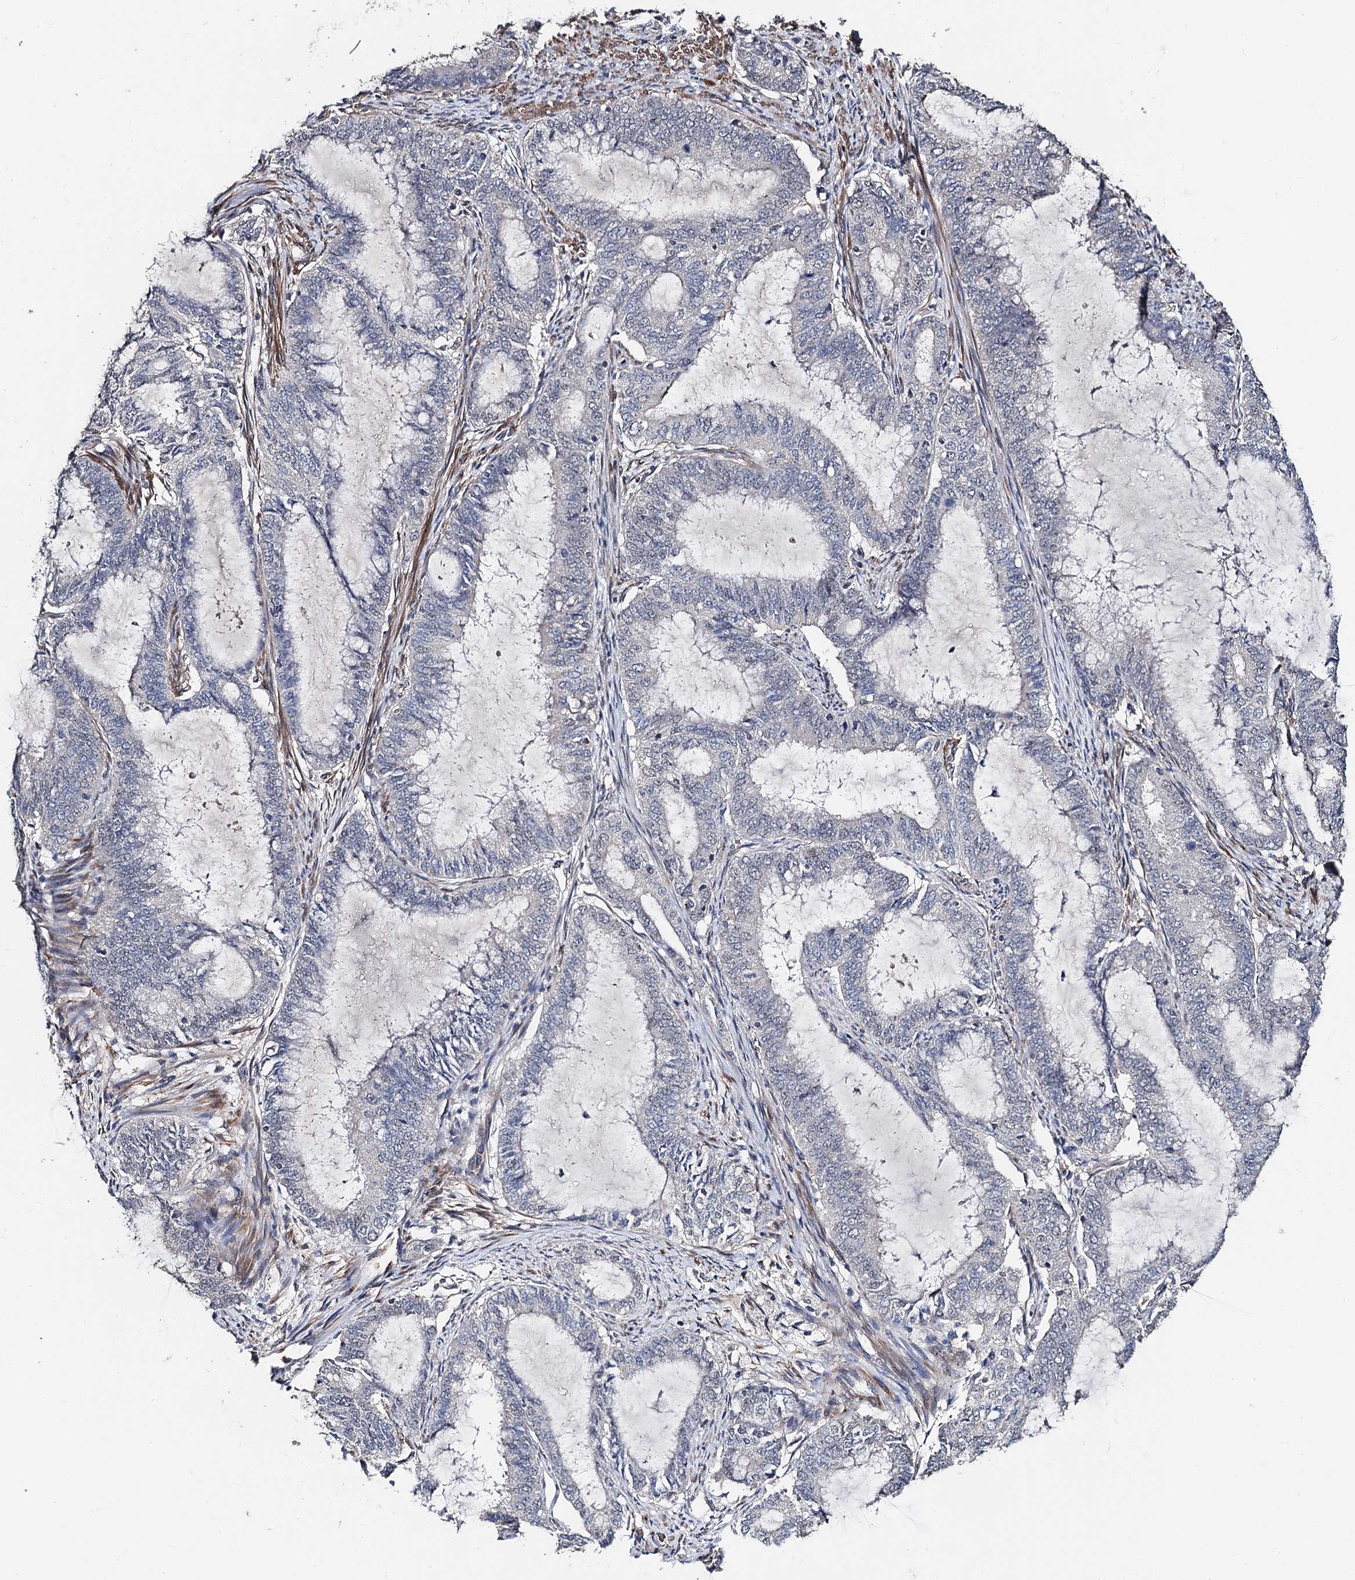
{"staining": {"intensity": "weak", "quantity": "<25%", "location": "nuclear"}, "tissue": "endometrial cancer", "cell_type": "Tumor cells", "image_type": "cancer", "snomed": [{"axis": "morphology", "description": "Adenocarcinoma, NOS"}, {"axis": "topography", "description": "Endometrium"}], "caption": "Immunohistochemistry (IHC) histopathology image of neoplastic tissue: endometrial cancer stained with DAB reveals no significant protein staining in tumor cells.", "gene": "PPTC7", "patient": {"sex": "female", "age": 51}}